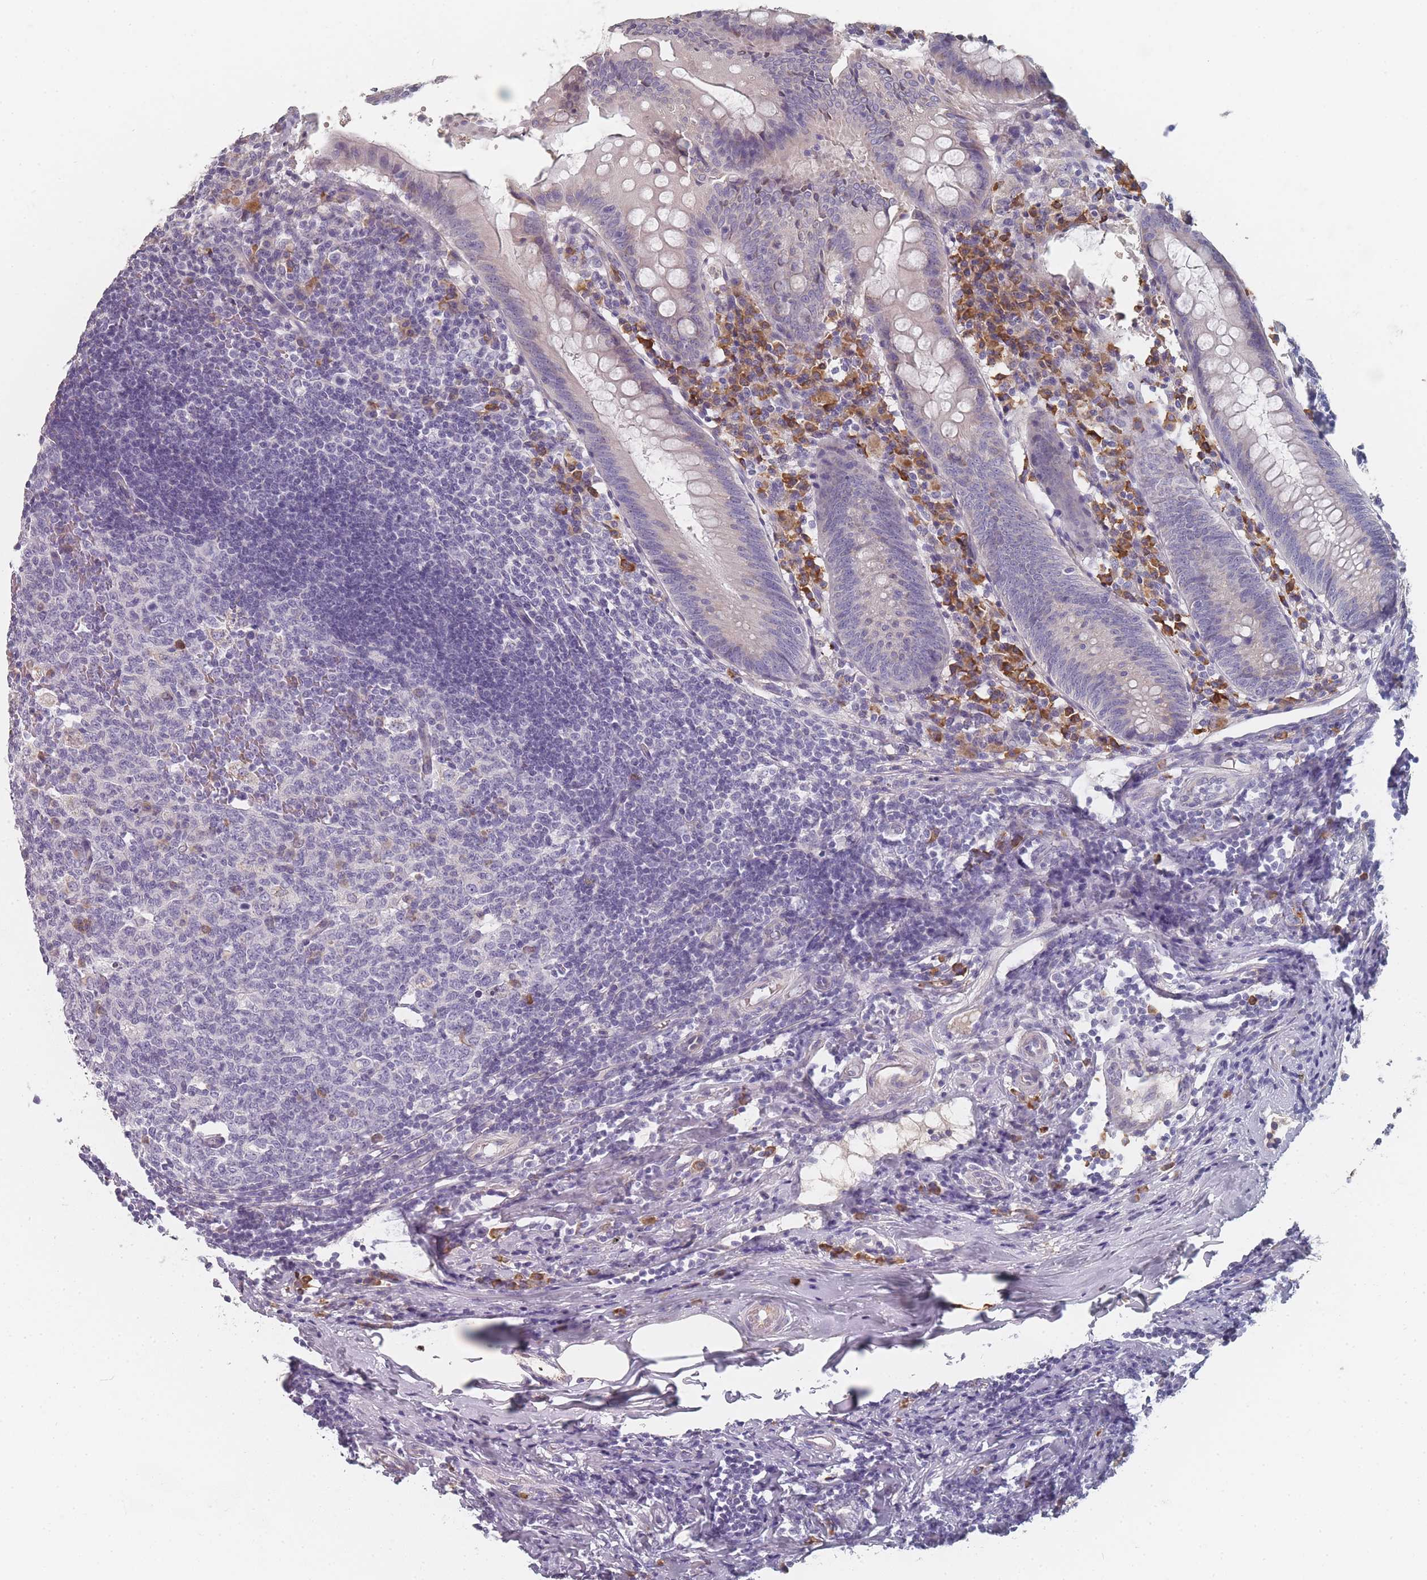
{"staining": {"intensity": "negative", "quantity": "none", "location": "none"}, "tissue": "appendix", "cell_type": "Glandular cells", "image_type": "normal", "snomed": [{"axis": "morphology", "description": "Normal tissue, NOS"}, {"axis": "topography", "description": "Appendix"}], "caption": "High power microscopy image of an immunohistochemistry micrograph of unremarkable appendix, revealing no significant positivity in glandular cells.", "gene": "SLC35E4", "patient": {"sex": "female", "age": 54}}